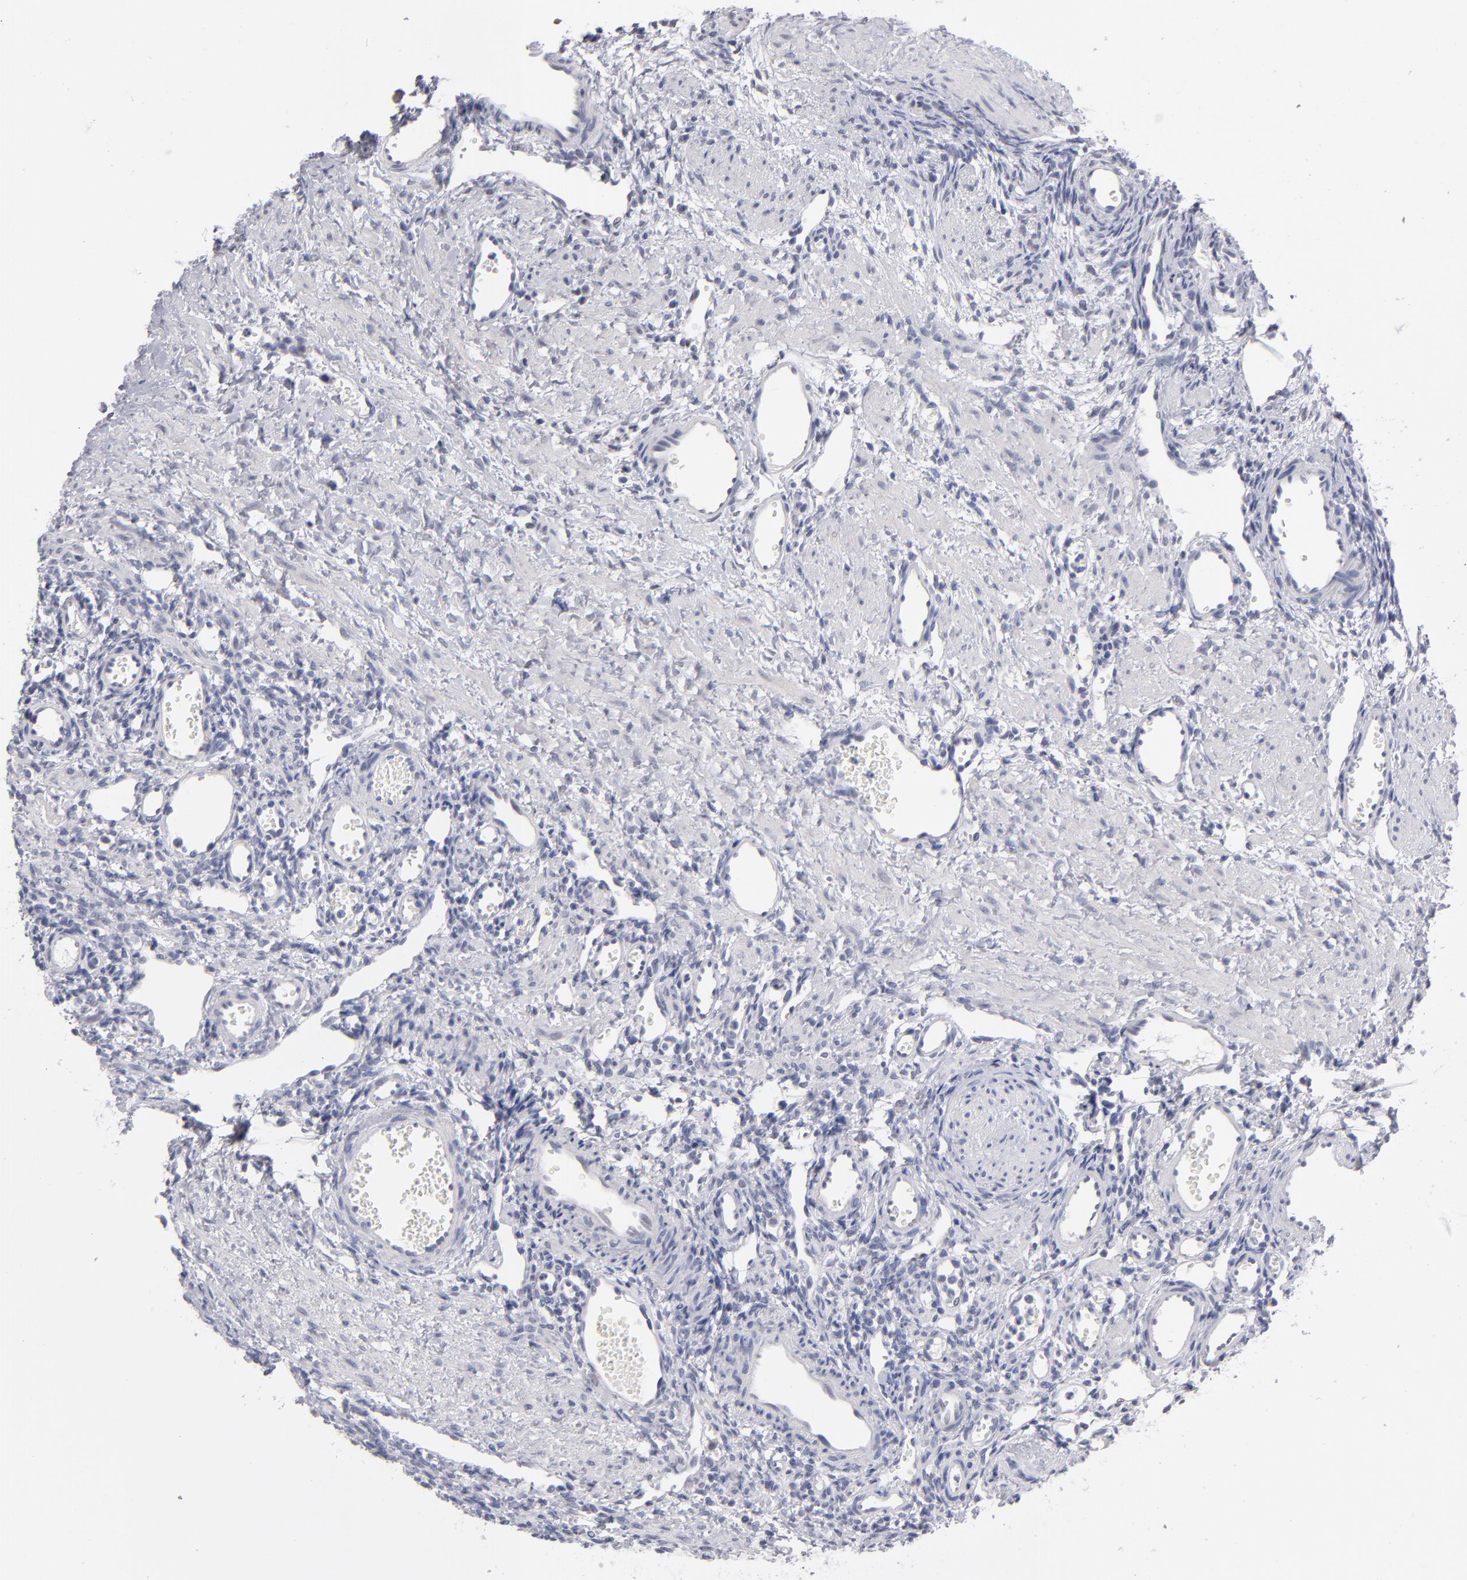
{"staining": {"intensity": "negative", "quantity": "none", "location": "none"}, "tissue": "ovary", "cell_type": "Follicle cells", "image_type": "normal", "snomed": [{"axis": "morphology", "description": "Normal tissue, NOS"}, {"axis": "topography", "description": "Ovary"}], "caption": "IHC histopathology image of unremarkable ovary: ovary stained with DAB displays no significant protein positivity in follicle cells.", "gene": "TEX11", "patient": {"sex": "female", "age": 33}}